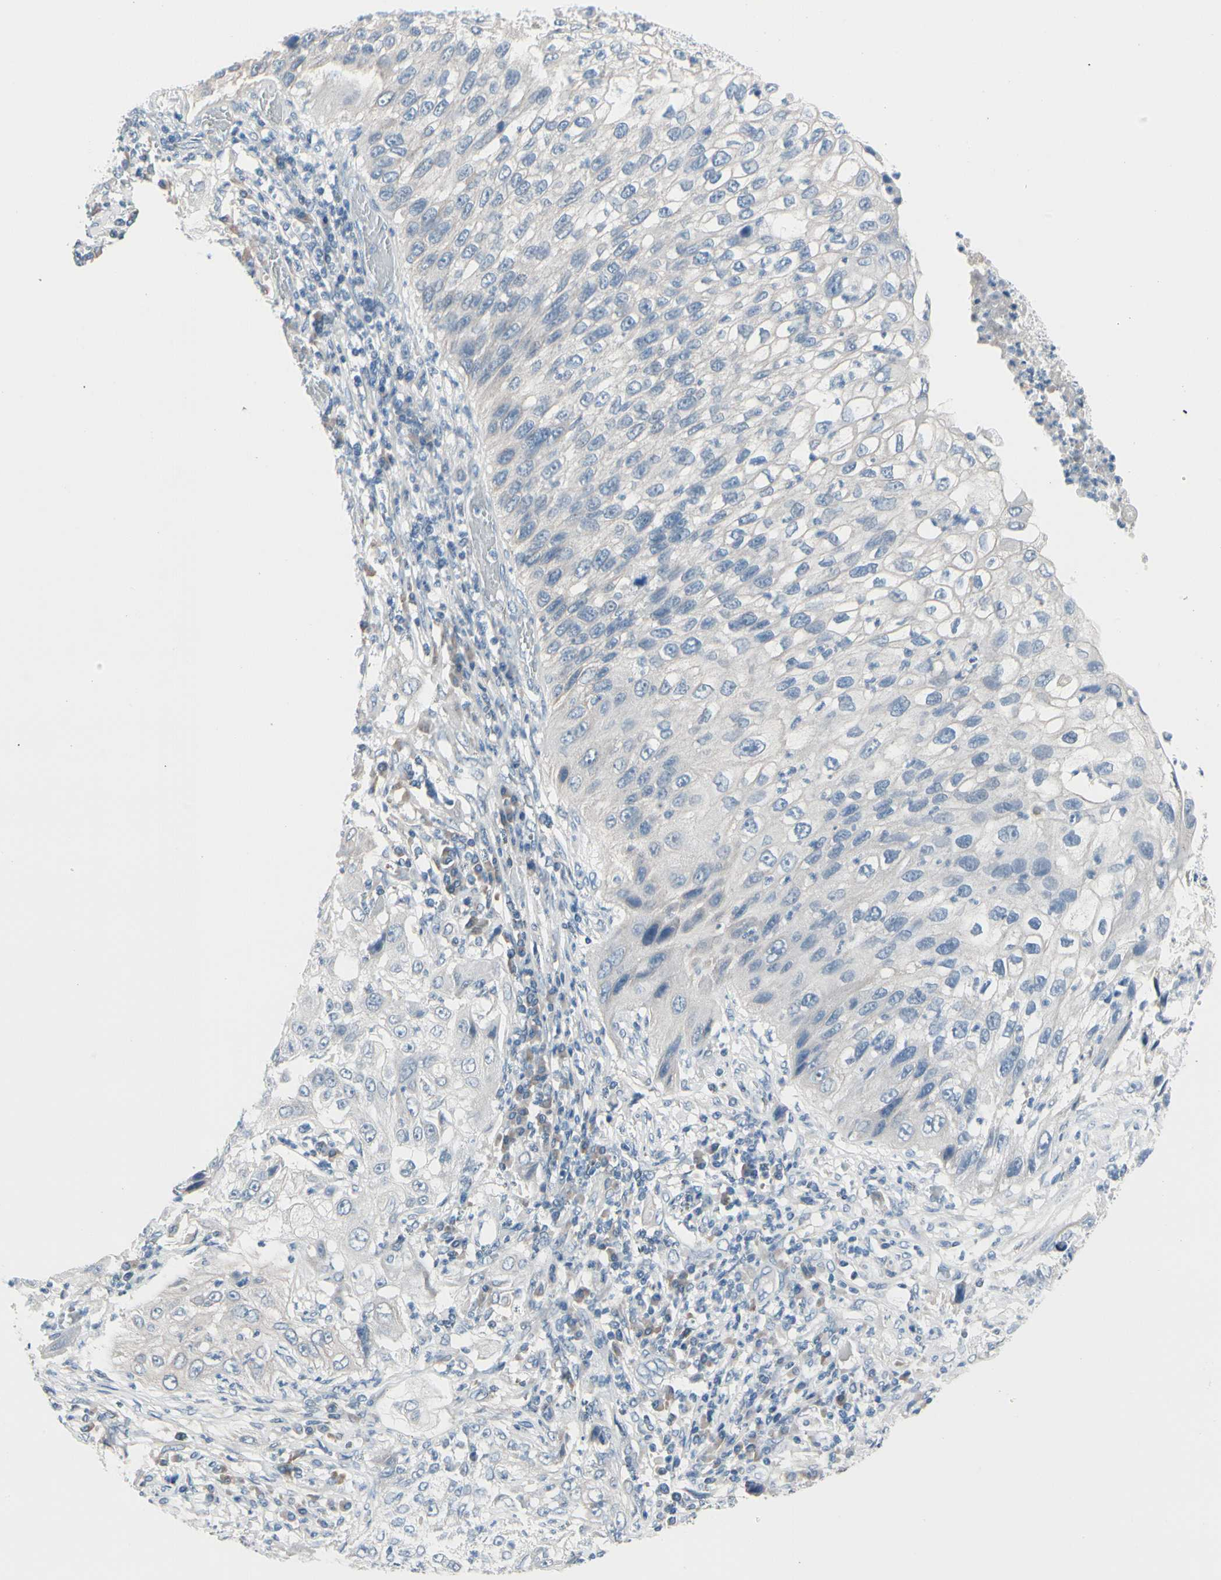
{"staining": {"intensity": "negative", "quantity": "none", "location": "none"}, "tissue": "lung cancer", "cell_type": "Tumor cells", "image_type": "cancer", "snomed": [{"axis": "morphology", "description": "Inflammation, NOS"}, {"axis": "morphology", "description": "Squamous cell carcinoma, NOS"}, {"axis": "topography", "description": "Lymph node"}, {"axis": "topography", "description": "Soft tissue"}, {"axis": "topography", "description": "Lung"}], "caption": "Micrograph shows no significant protein staining in tumor cells of squamous cell carcinoma (lung).", "gene": "PGR", "patient": {"sex": "male", "age": 66}}